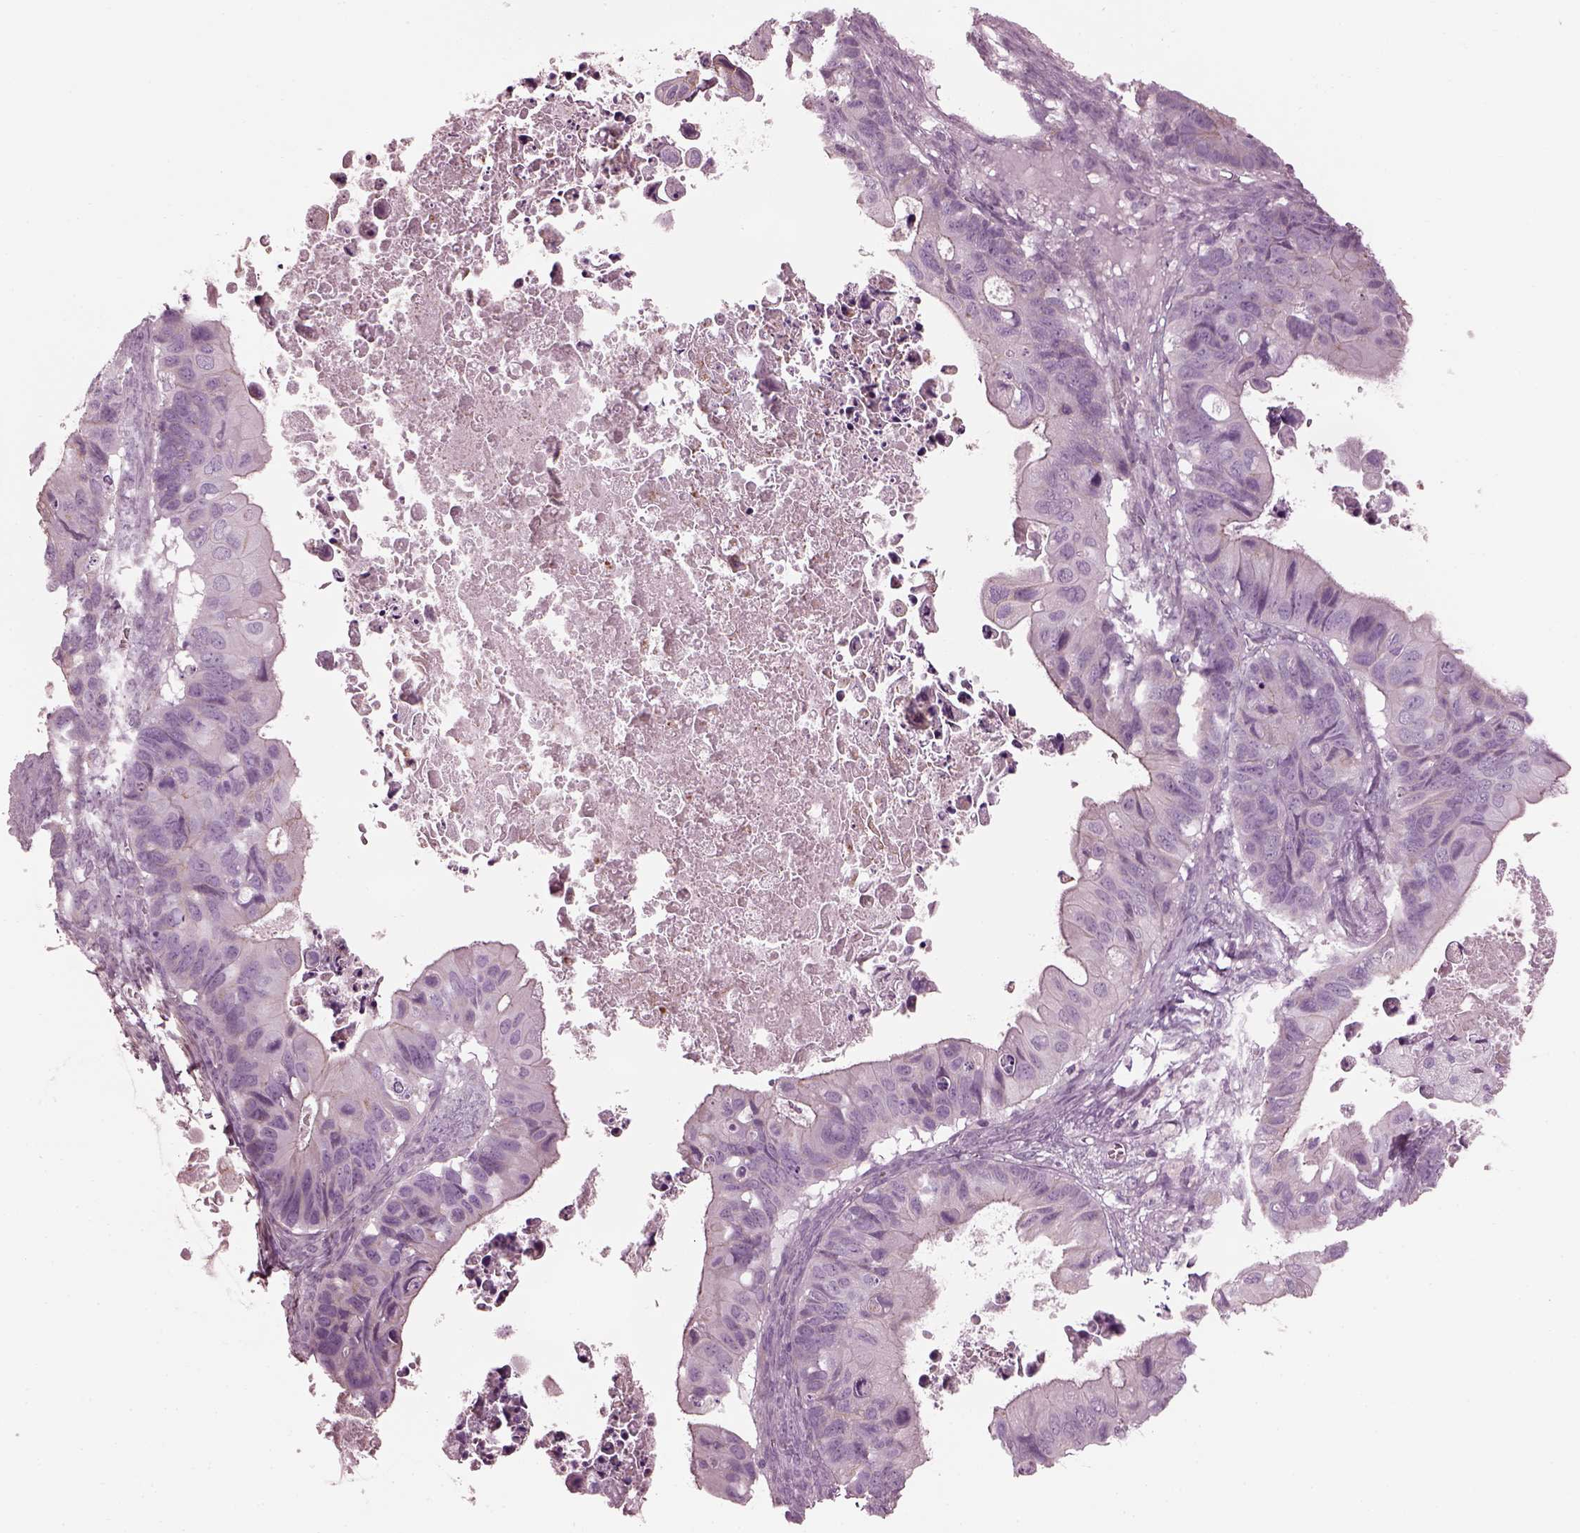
{"staining": {"intensity": "negative", "quantity": "none", "location": "none"}, "tissue": "ovarian cancer", "cell_type": "Tumor cells", "image_type": "cancer", "snomed": [{"axis": "morphology", "description": "Cystadenocarcinoma, mucinous, NOS"}, {"axis": "topography", "description": "Ovary"}], "caption": "The photomicrograph reveals no staining of tumor cells in mucinous cystadenocarcinoma (ovarian). (DAB immunohistochemistry visualized using brightfield microscopy, high magnification).", "gene": "BFSP1", "patient": {"sex": "female", "age": 64}}